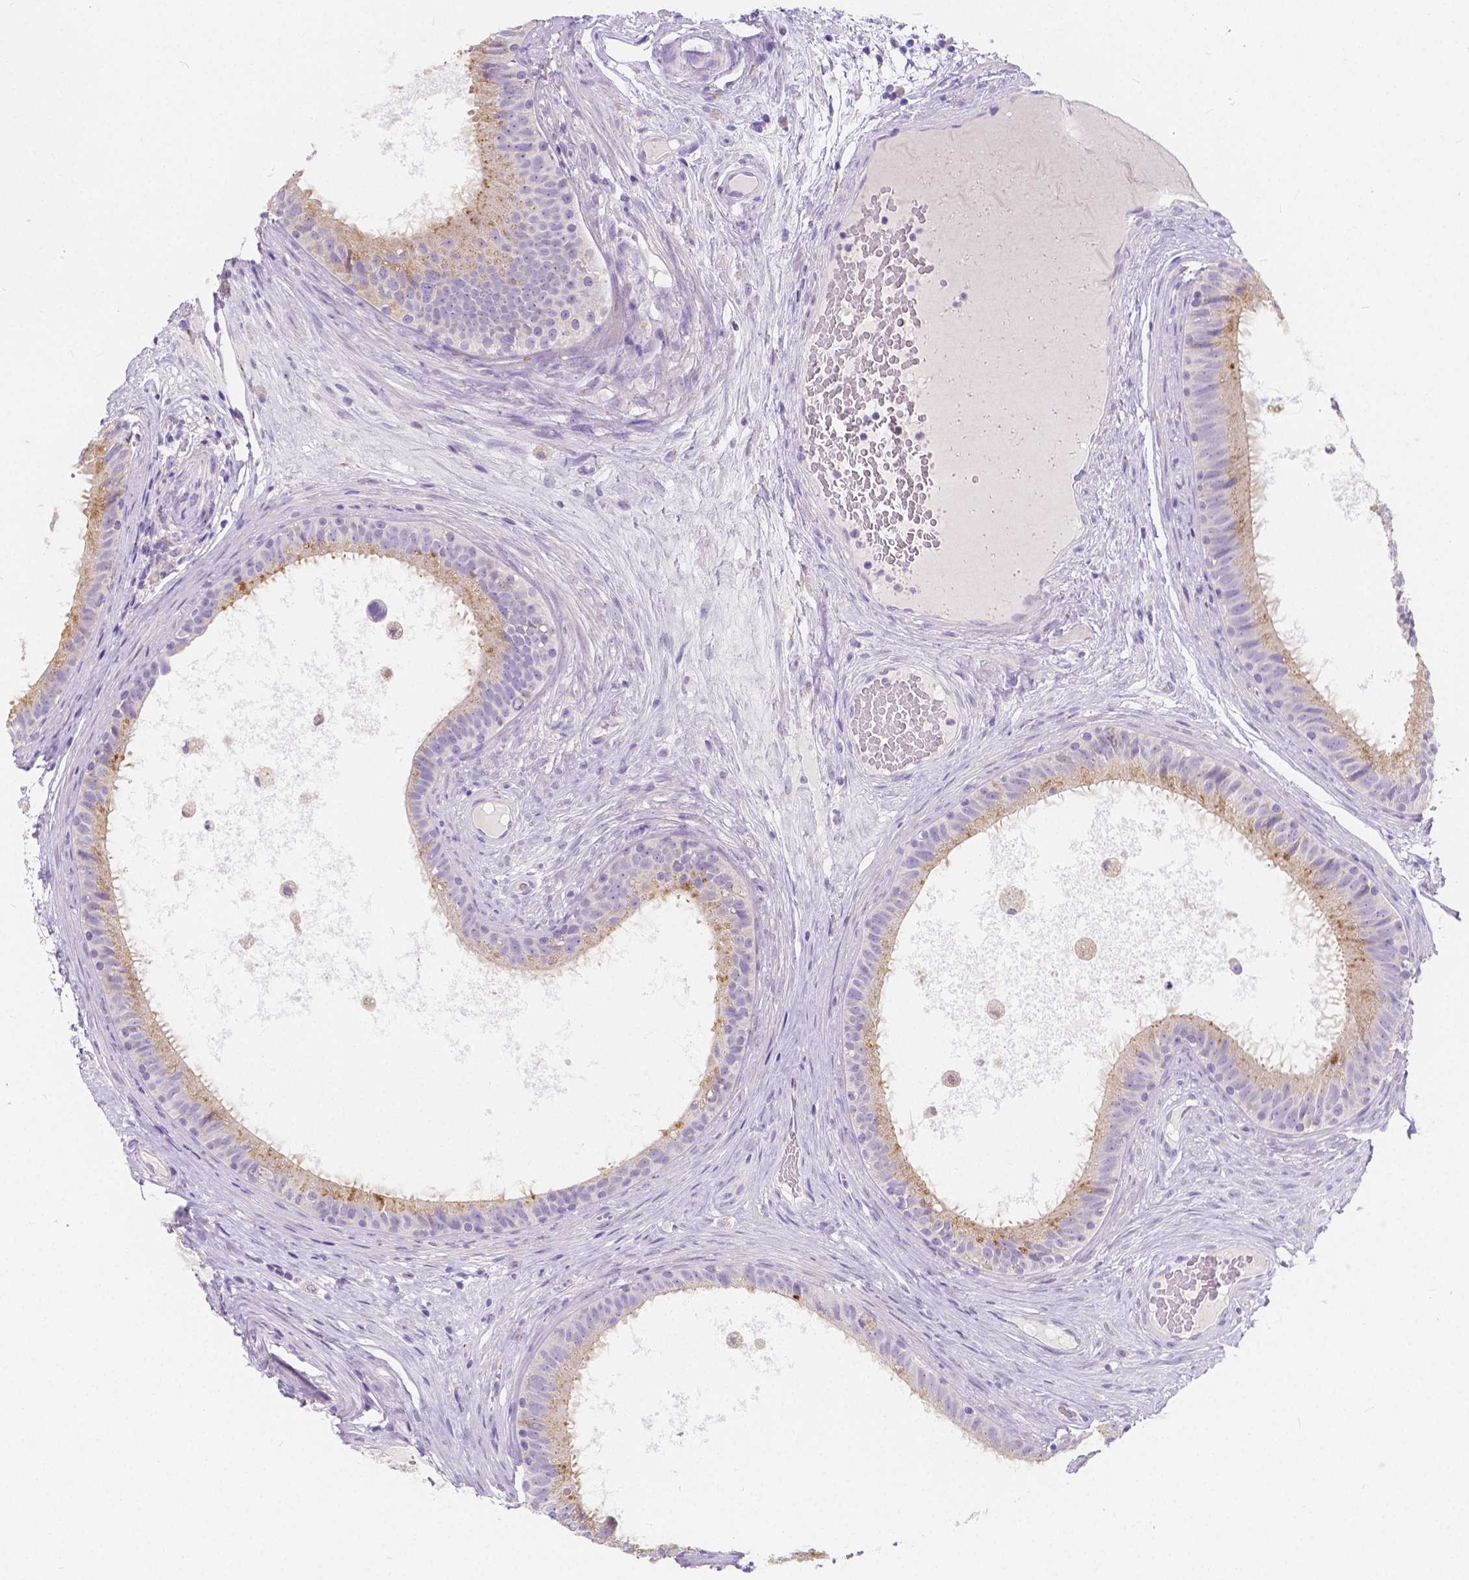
{"staining": {"intensity": "weak", "quantity": "25%-75%", "location": "cytoplasmic/membranous"}, "tissue": "epididymis", "cell_type": "Glandular cells", "image_type": "normal", "snomed": [{"axis": "morphology", "description": "Normal tissue, NOS"}, {"axis": "topography", "description": "Epididymis"}], "caption": "Immunohistochemistry (DAB) staining of unremarkable epididymis displays weak cytoplasmic/membranous protein staining in about 25%-75% of glandular cells. The protein is stained brown, and the nuclei are stained in blue (DAB (3,3'-diaminobenzidine) IHC with brightfield microscopy, high magnification).", "gene": "RNF186", "patient": {"sex": "male", "age": 59}}